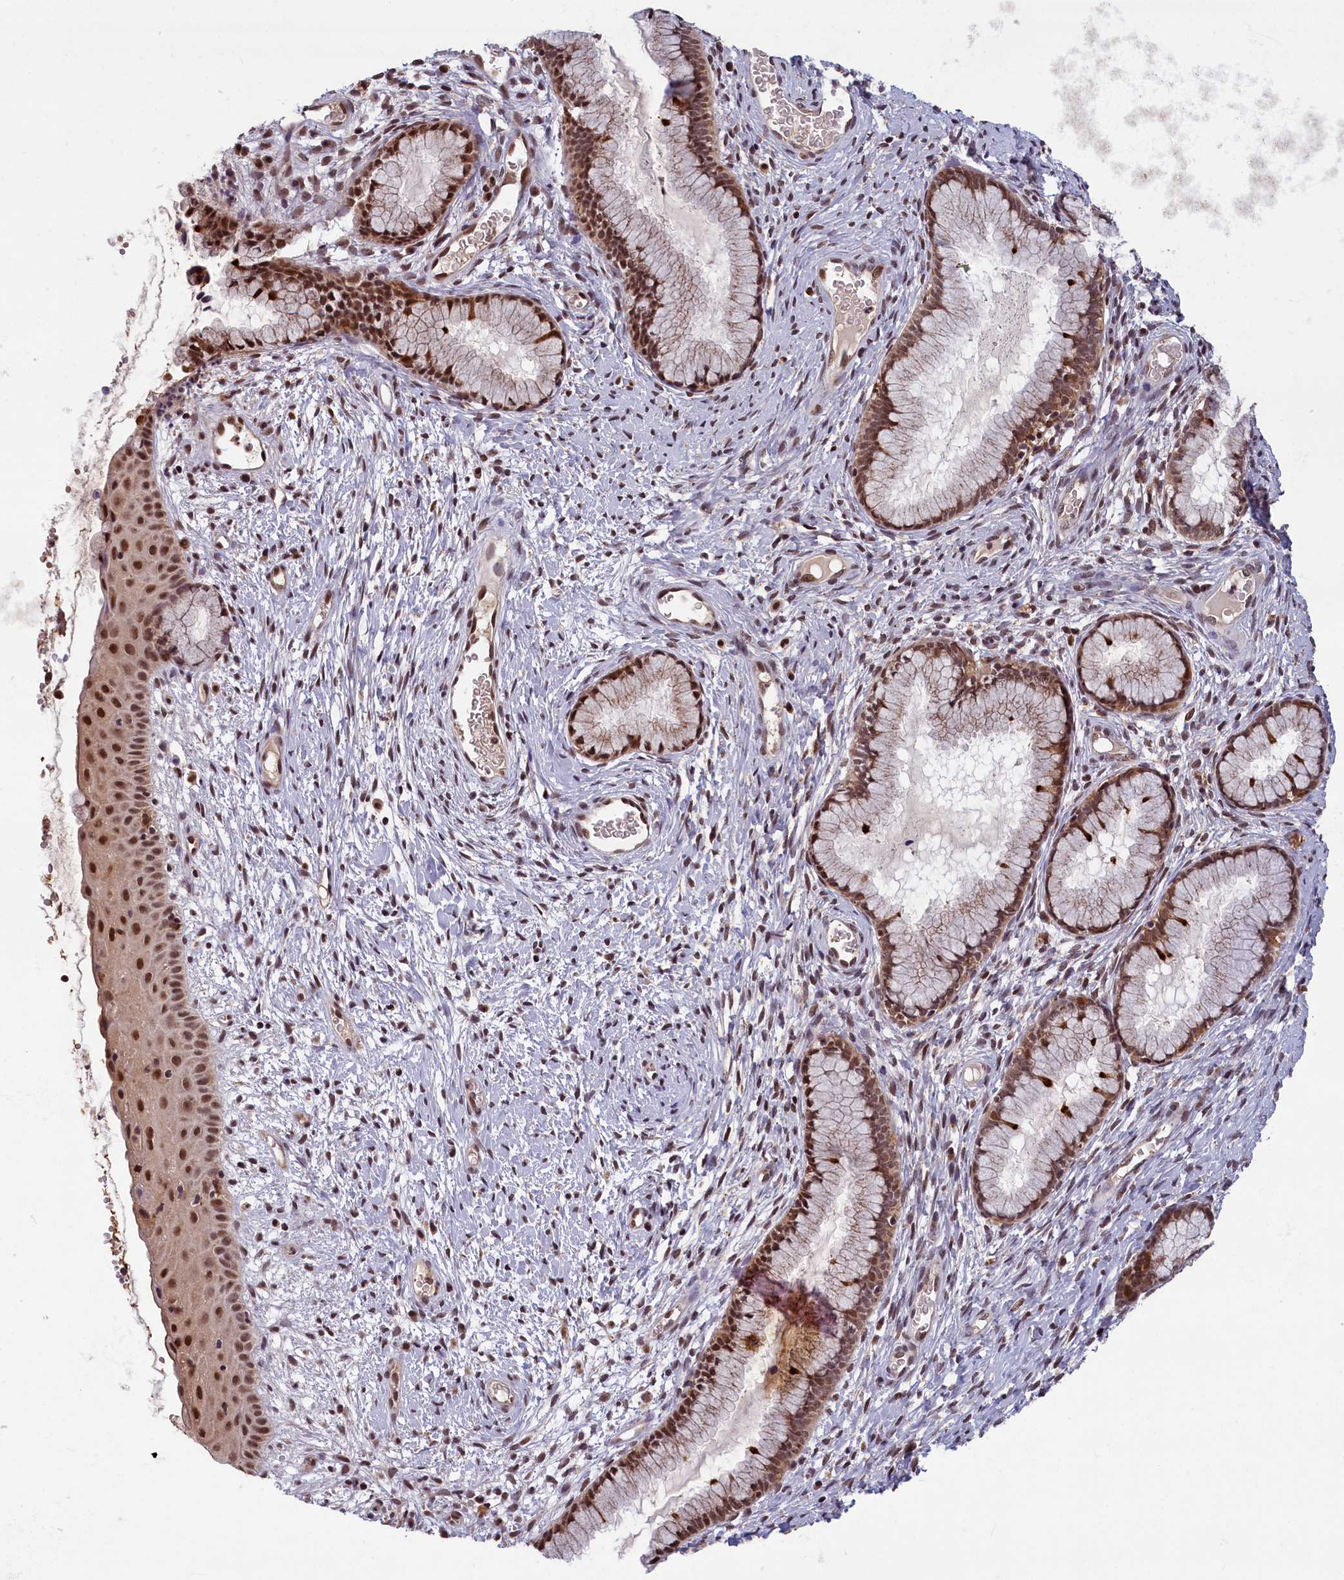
{"staining": {"intensity": "strong", "quantity": "25%-75%", "location": "nuclear"}, "tissue": "cervix", "cell_type": "Glandular cells", "image_type": "normal", "snomed": [{"axis": "morphology", "description": "Normal tissue, NOS"}, {"axis": "topography", "description": "Cervix"}], "caption": "Immunohistochemistry (IHC) micrograph of normal cervix stained for a protein (brown), which shows high levels of strong nuclear expression in approximately 25%-75% of glandular cells.", "gene": "KCNK6", "patient": {"sex": "female", "age": 42}}